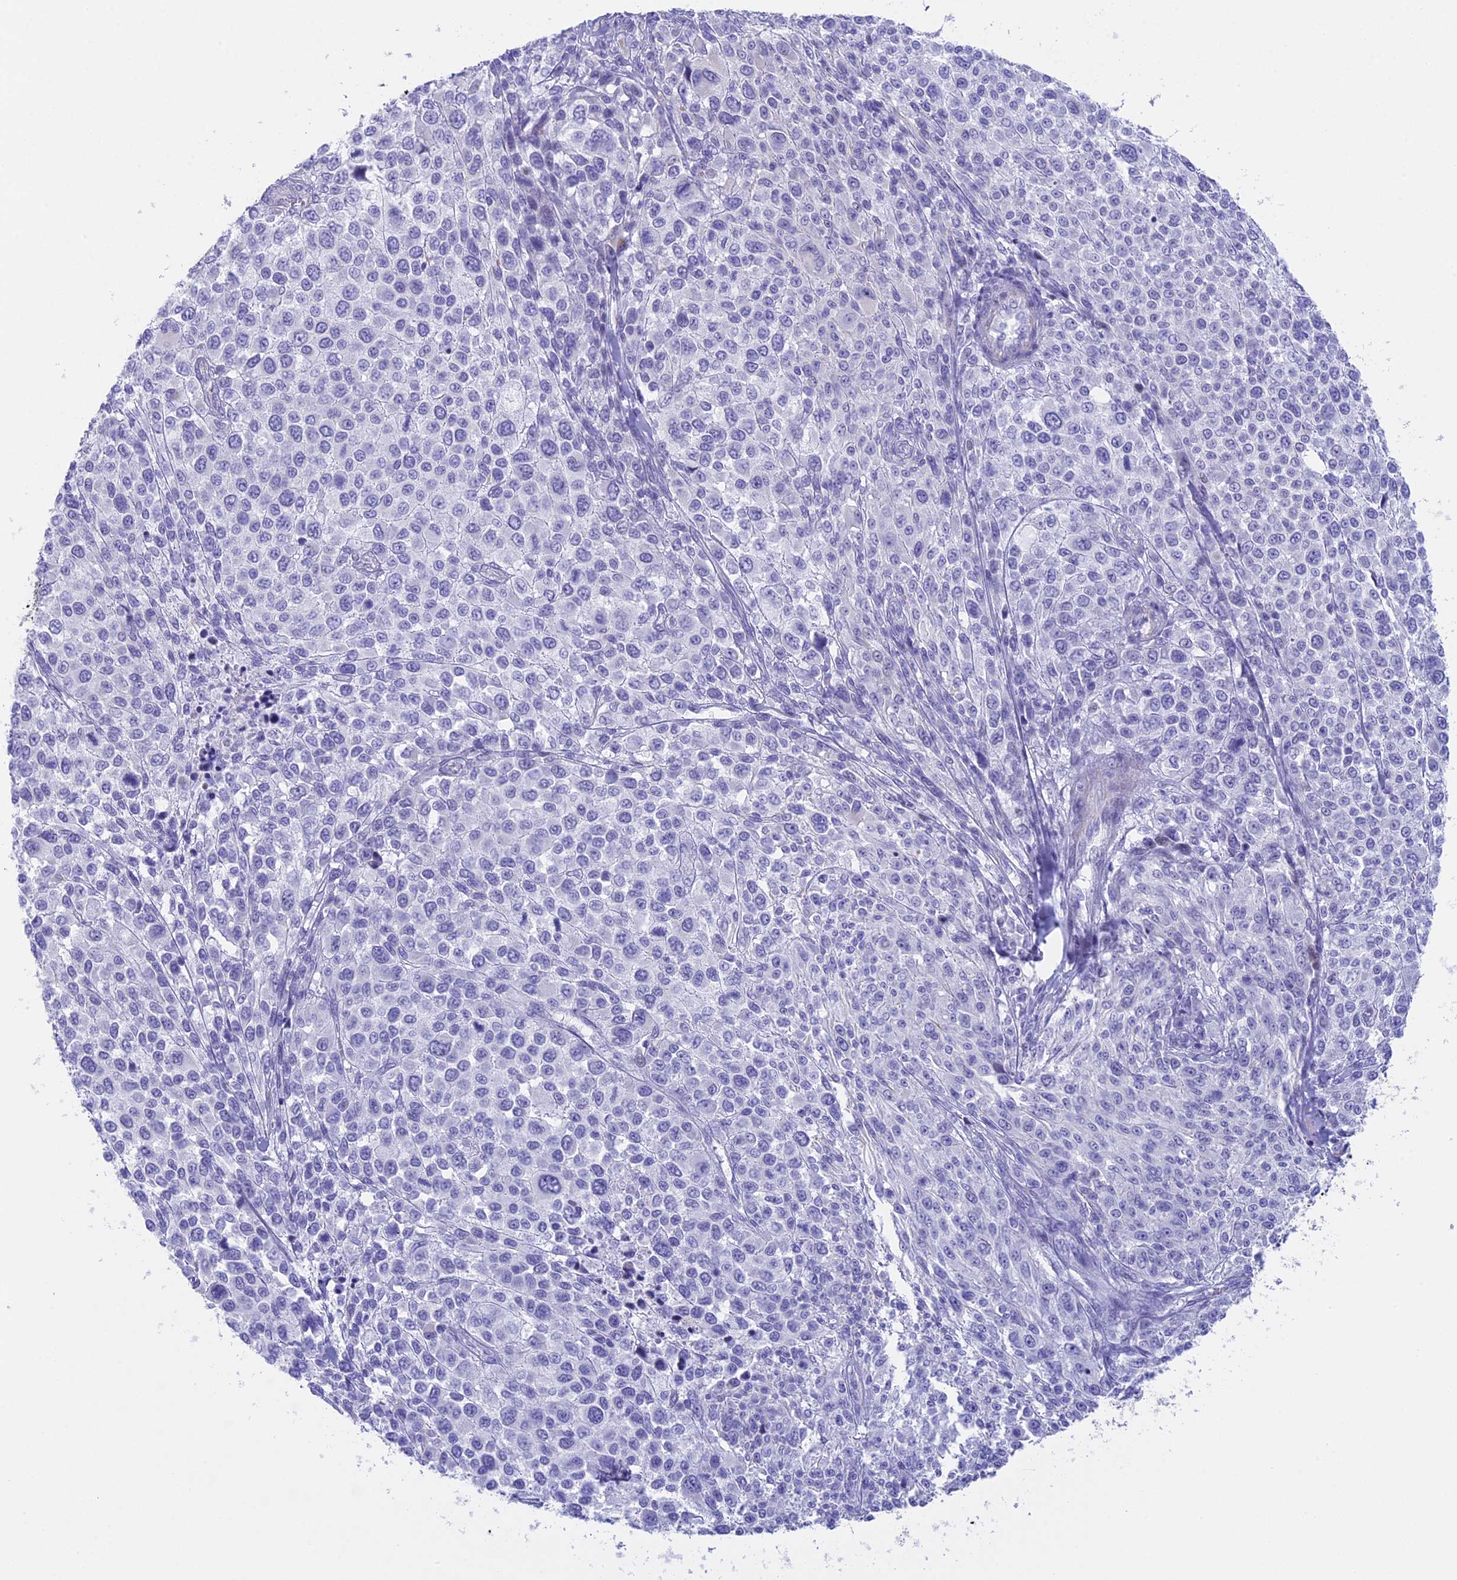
{"staining": {"intensity": "negative", "quantity": "none", "location": "none"}, "tissue": "melanoma", "cell_type": "Tumor cells", "image_type": "cancer", "snomed": [{"axis": "morphology", "description": "Malignant melanoma, NOS"}, {"axis": "topography", "description": "Skin of trunk"}], "caption": "Immunohistochemistry (IHC) of malignant melanoma reveals no expression in tumor cells.", "gene": "TACSTD2", "patient": {"sex": "male", "age": 71}}